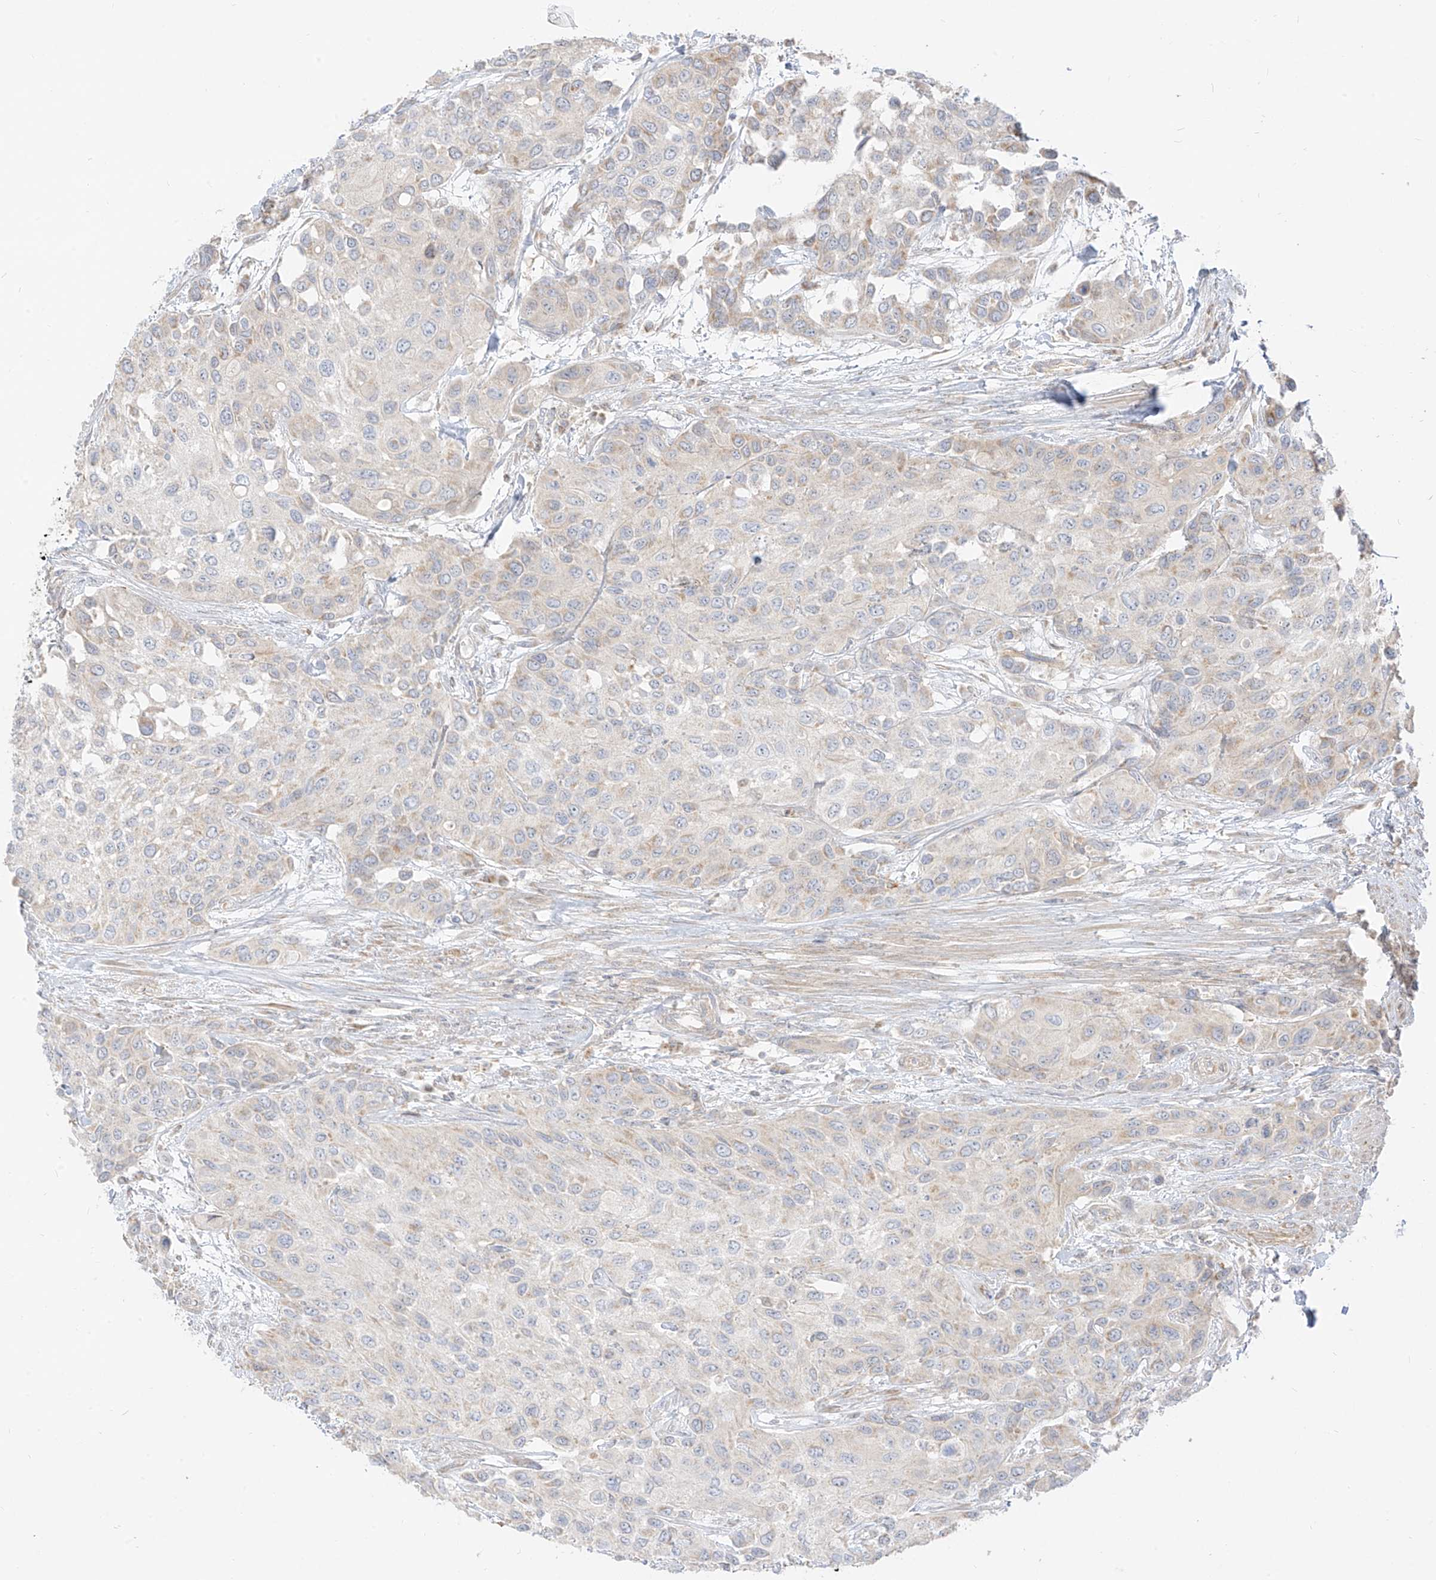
{"staining": {"intensity": "weak", "quantity": "<25%", "location": "cytoplasmic/membranous"}, "tissue": "urothelial cancer", "cell_type": "Tumor cells", "image_type": "cancer", "snomed": [{"axis": "morphology", "description": "Normal tissue, NOS"}, {"axis": "morphology", "description": "Urothelial carcinoma, High grade"}, {"axis": "topography", "description": "Vascular tissue"}, {"axis": "topography", "description": "Urinary bladder"}], "caption": "Image shows no protein expression in tumor cells of urothelial cancer tissue.", "gene": "ZIM3", "patient": {"sex": "female", "age": 56}}